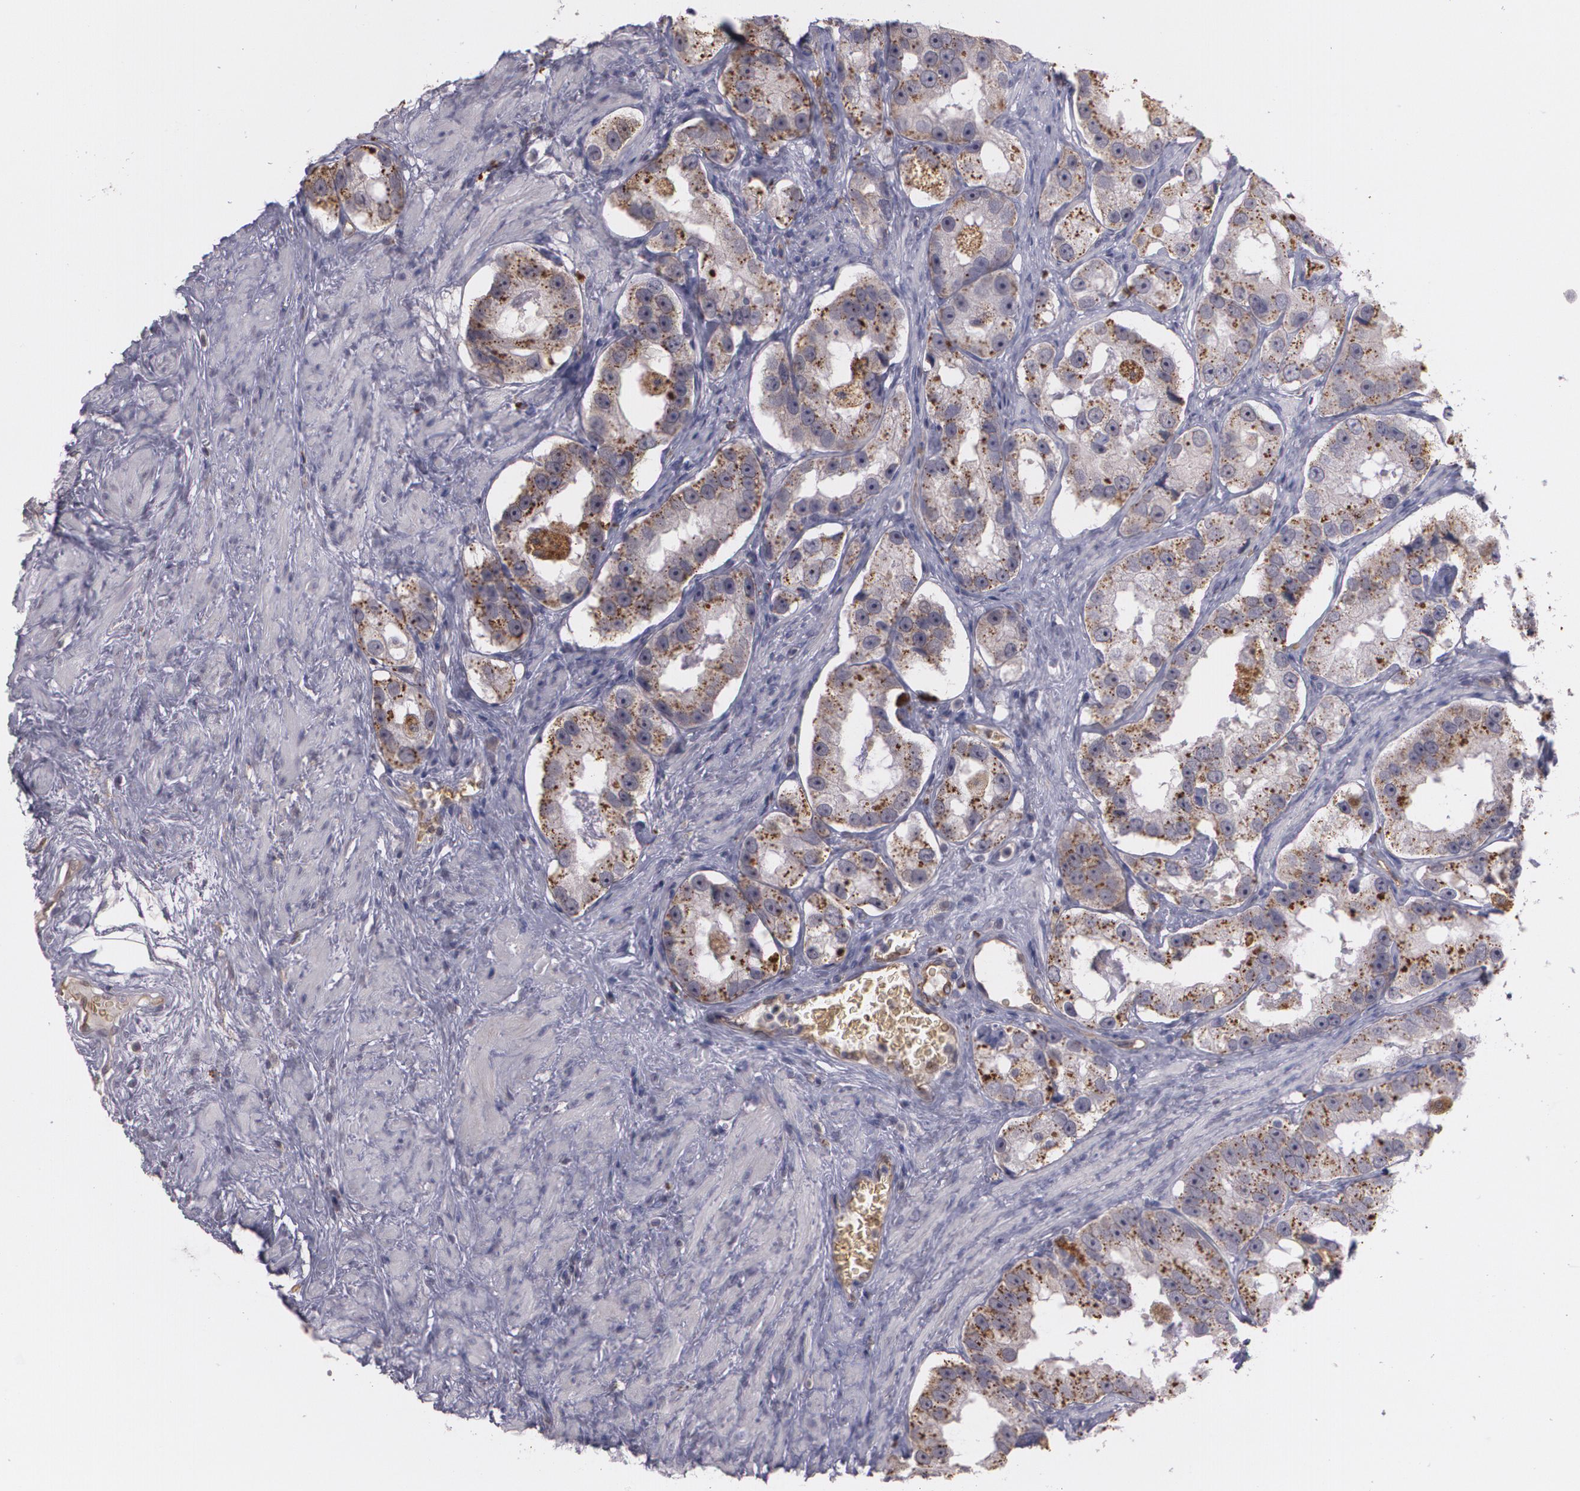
{"staining": {"intensity": "moderate", "quantity": ">75%", "location": "cytoplasmic/membranous"}, "tissue": "prostate cancer", "cell_type": "Tumor cells", "image_type": "cancer", "snomed": [{"axis": "morphology", "description": "Adenocarcinoma, High grade"}, {"axis": "topography", "description": "Prostate"}], "caption": "High-magnification brightfield microscopy of prostate cancer stained with DAB (3,3'-diaminobenzidine) (brown) and counterstained with hematoxylin (blue). tumor cells exhibit moderate cytoplasmic/membranous expression is identified in approximately>75% of cells. Ihc stains the protein in brown and the nuclei are stained blue.", "gene": "ACE", "patient": {"sex": "male", "age": 63}}